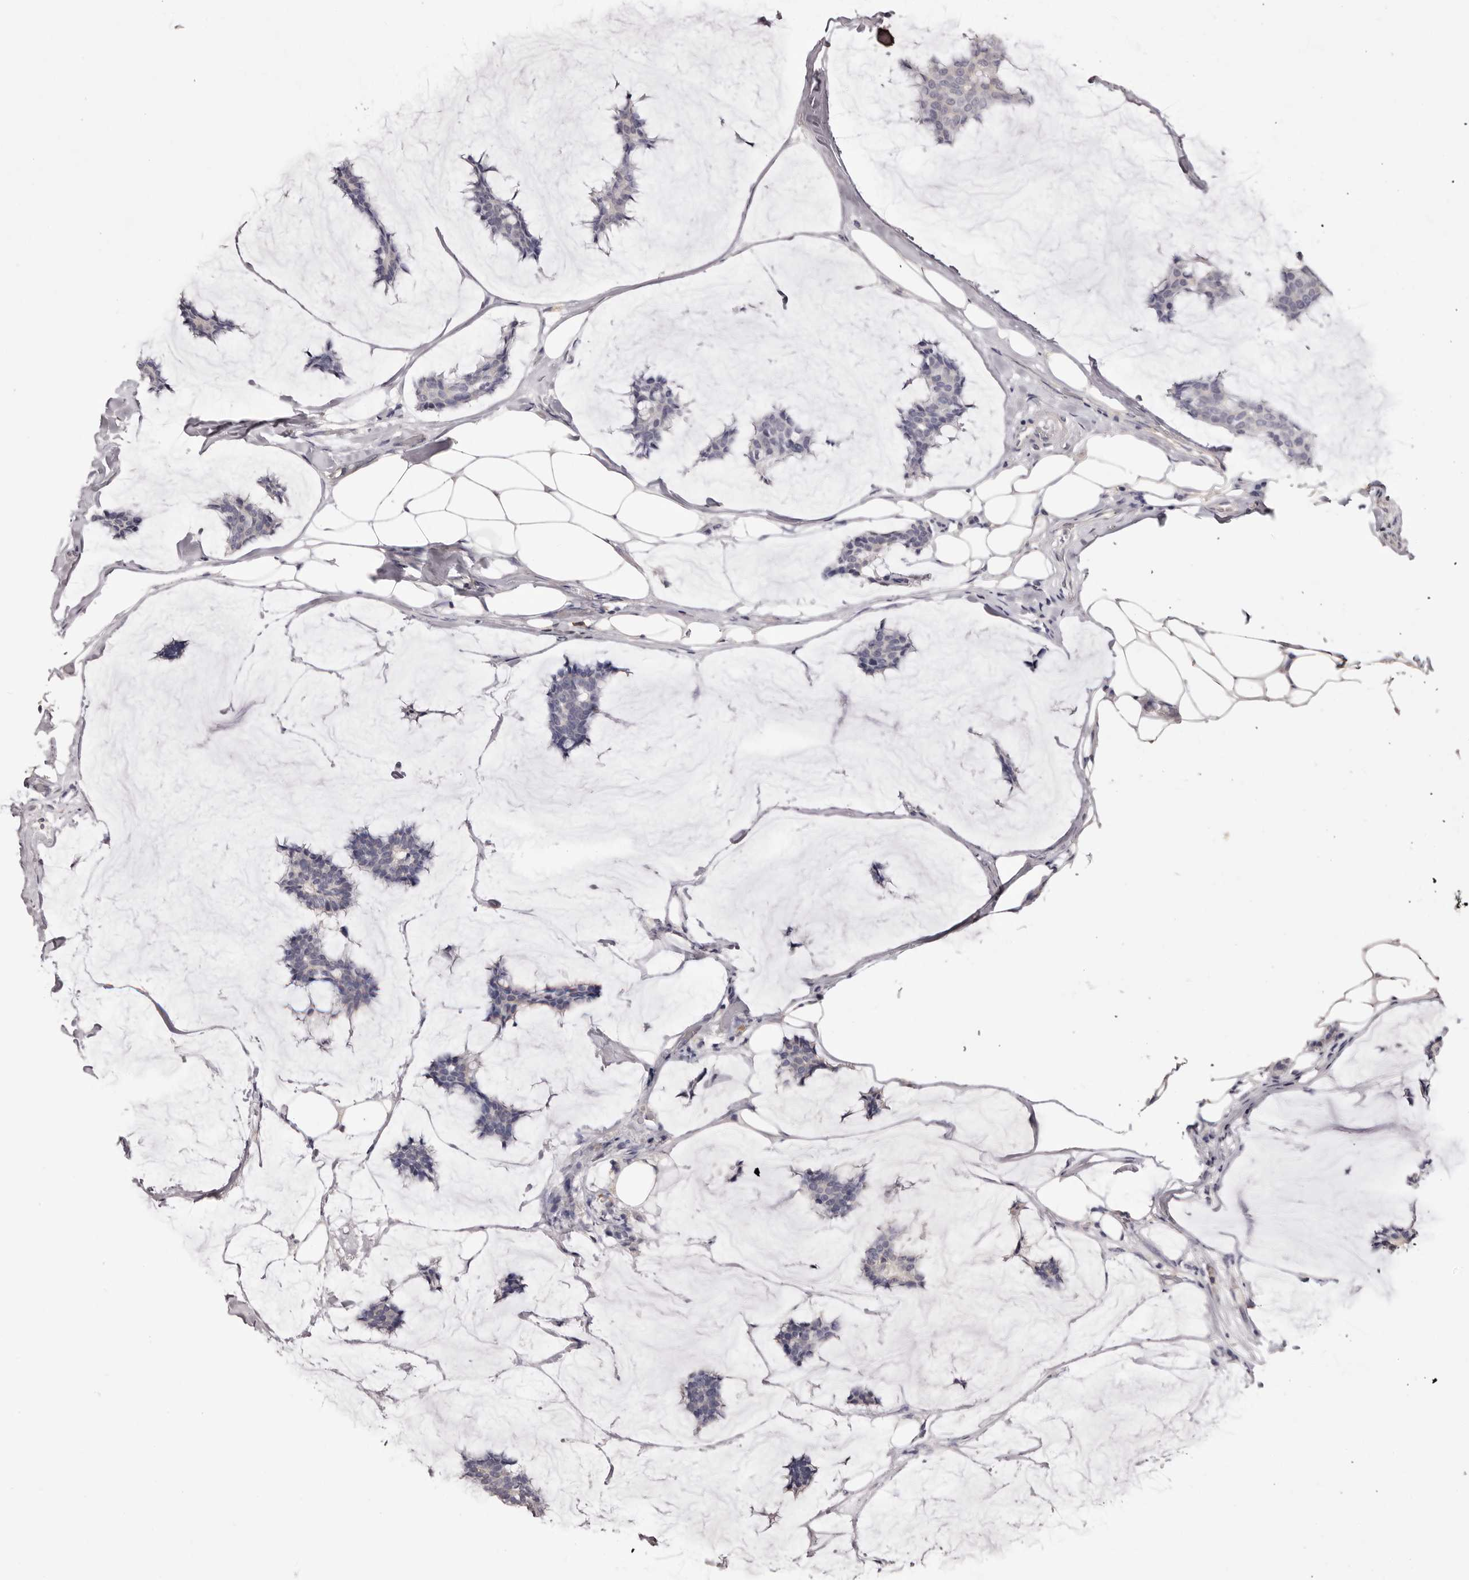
{"staining": {"intensity": "negative", "quantity": "none", "location": "none"}, "tissue": "breast cancer", "cell_type": "Tumor cells", "image_type": "cancer", "snomed": [{"axis": "morphology", "description": "Duct carcinoma"}, {"axis": "topography", "description": "Breast"}], "caption": "Breast cancer (infiltrating ductal carcinoma) was stained to show a protein in brown. There is no significant expression in tumor cells. (Brightfield microscopy of DAB (3,3'-diaminobenzidine) immunohistochemistry at high magnification).", "gene": "ETNK1", "patient": {"sex": "female", "age": 93}}